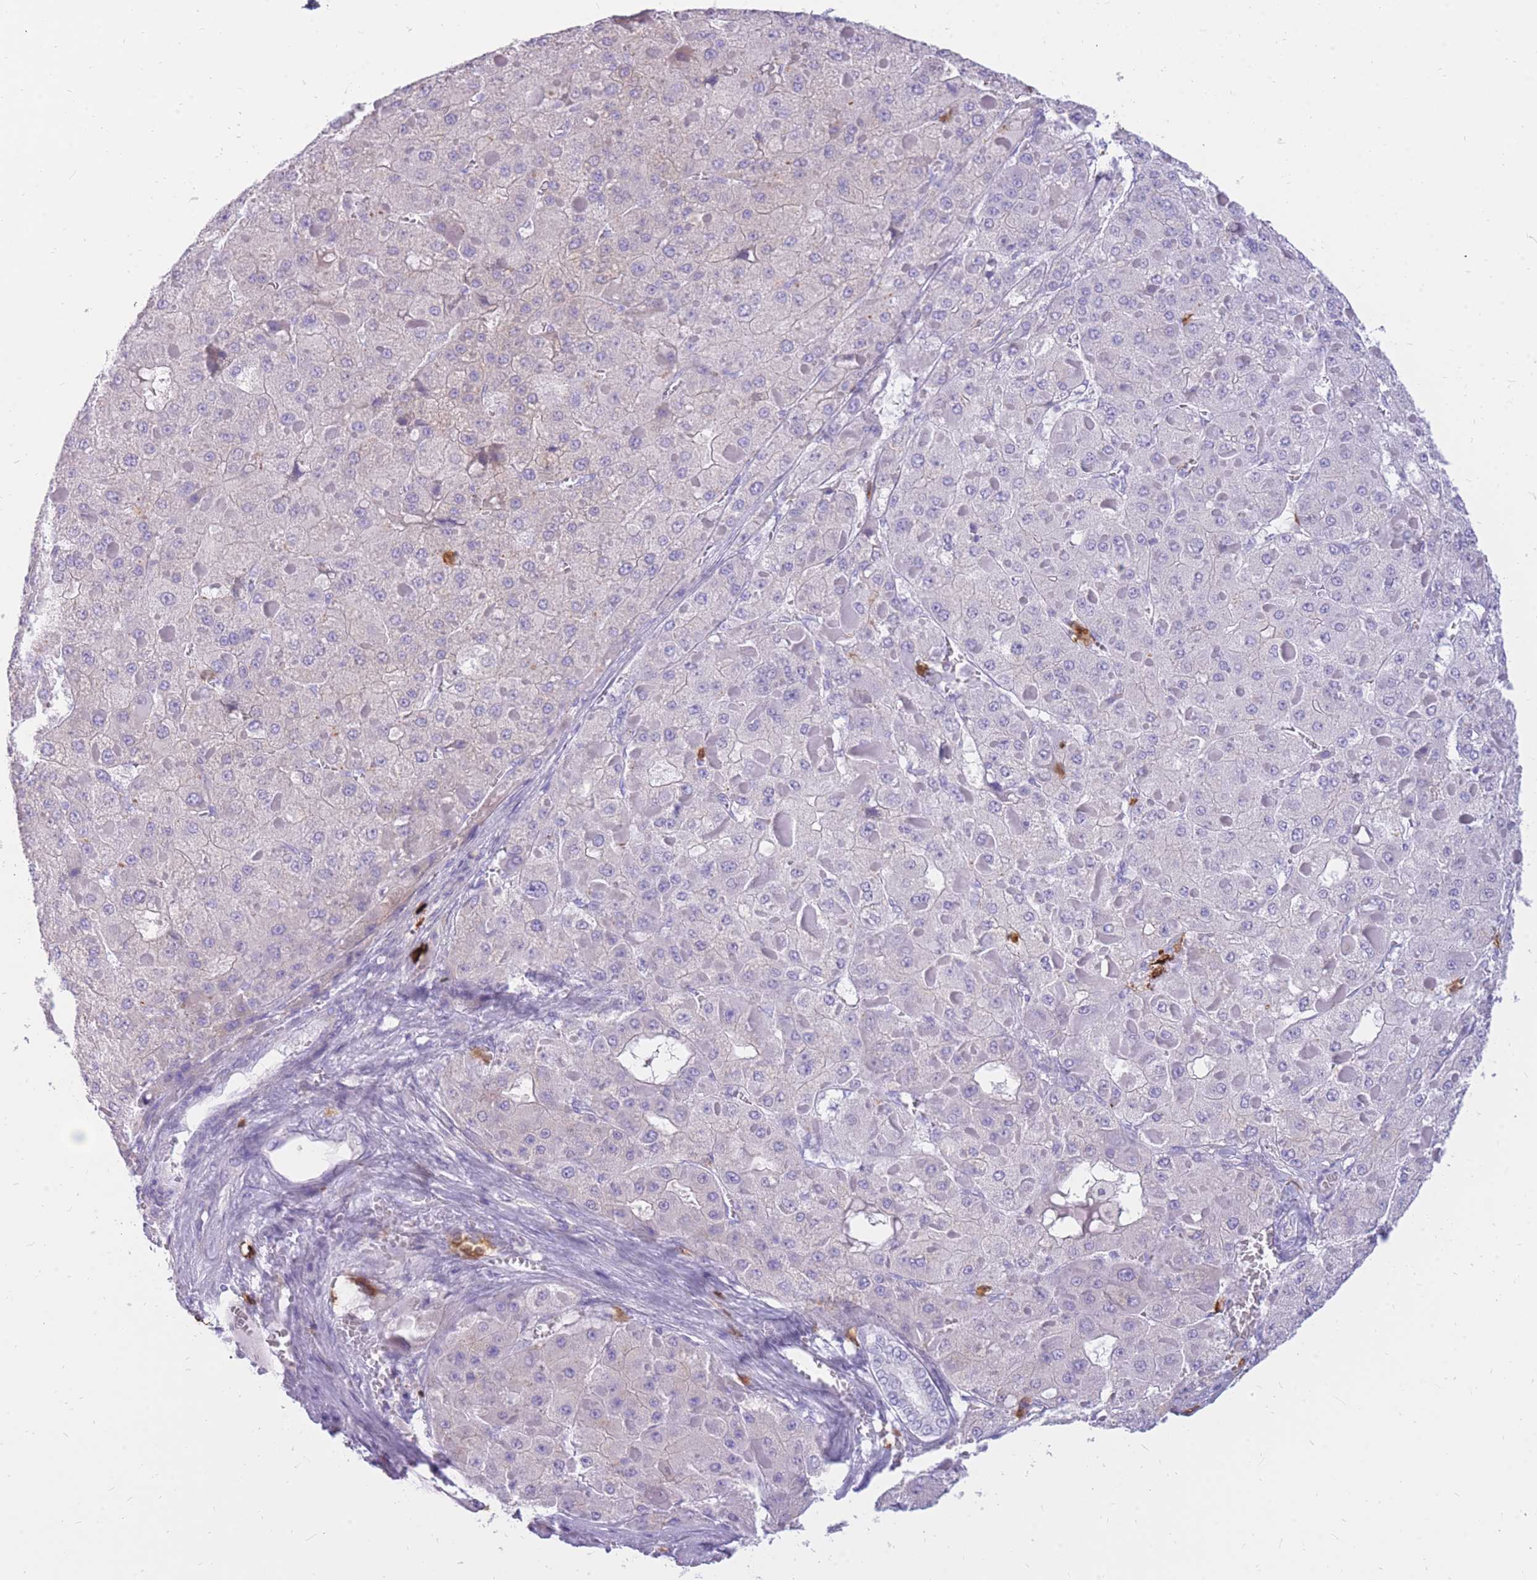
{"staining": {"intensity": "negative", "quantity": "none", "location": "none"}, "tissue": "liver cancer", "cell_type": "Tumor cells", "image_type": "cancer", "snomed": [{"axis": "morphology", "description": "Carcinoma, Hepatocellular, NOS"}, {"axis": "topography", "description": "Liver"}], "caption": "This is an immunohistochemistry photomicrograph of hepatocellular carcinoma (liver). There is no staining in tumor cells.", "gene": "TPSAB1", "patient": {"sex": "female", "age": 73}}